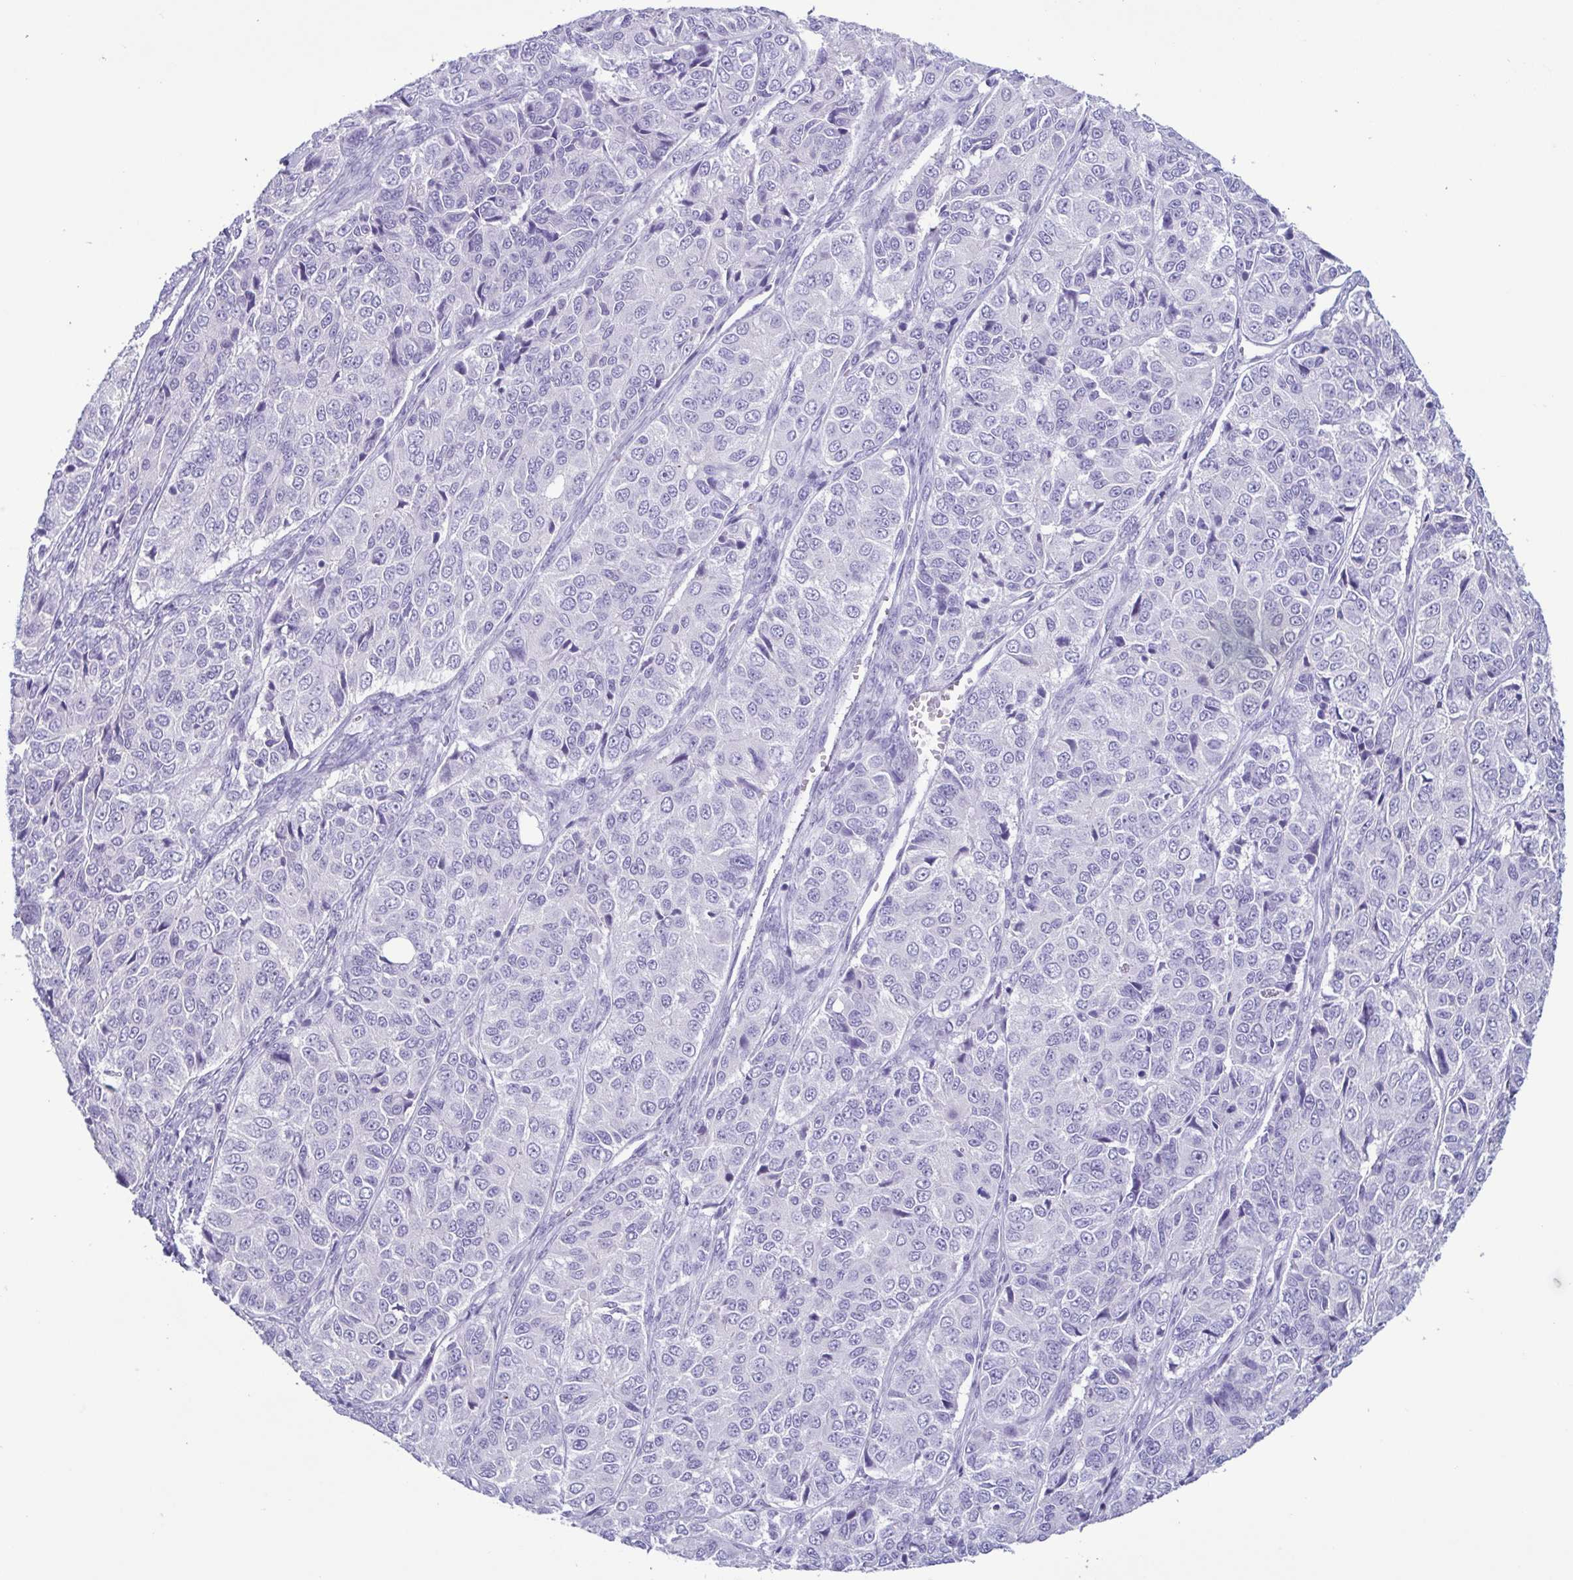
{"staining": {"intensity": "negative", "quantity": "none", "location": "none"}, "tissue": "ovarian cancer", "cell_type": "Tumor cells", "image_type": "cancer", "snomed": [{"axis": "morphology", "description": "Carcinoma, endometroid"}, {"axis": "topography", "description": "Ovary"}], "caption": "DAB immunohistochemical staining of endometroid carcinoma (ovarian) demonstrates no significant positivity in tumor cells.", "gene": "LTF", "patient": {"sex": "female", "age": 51}}